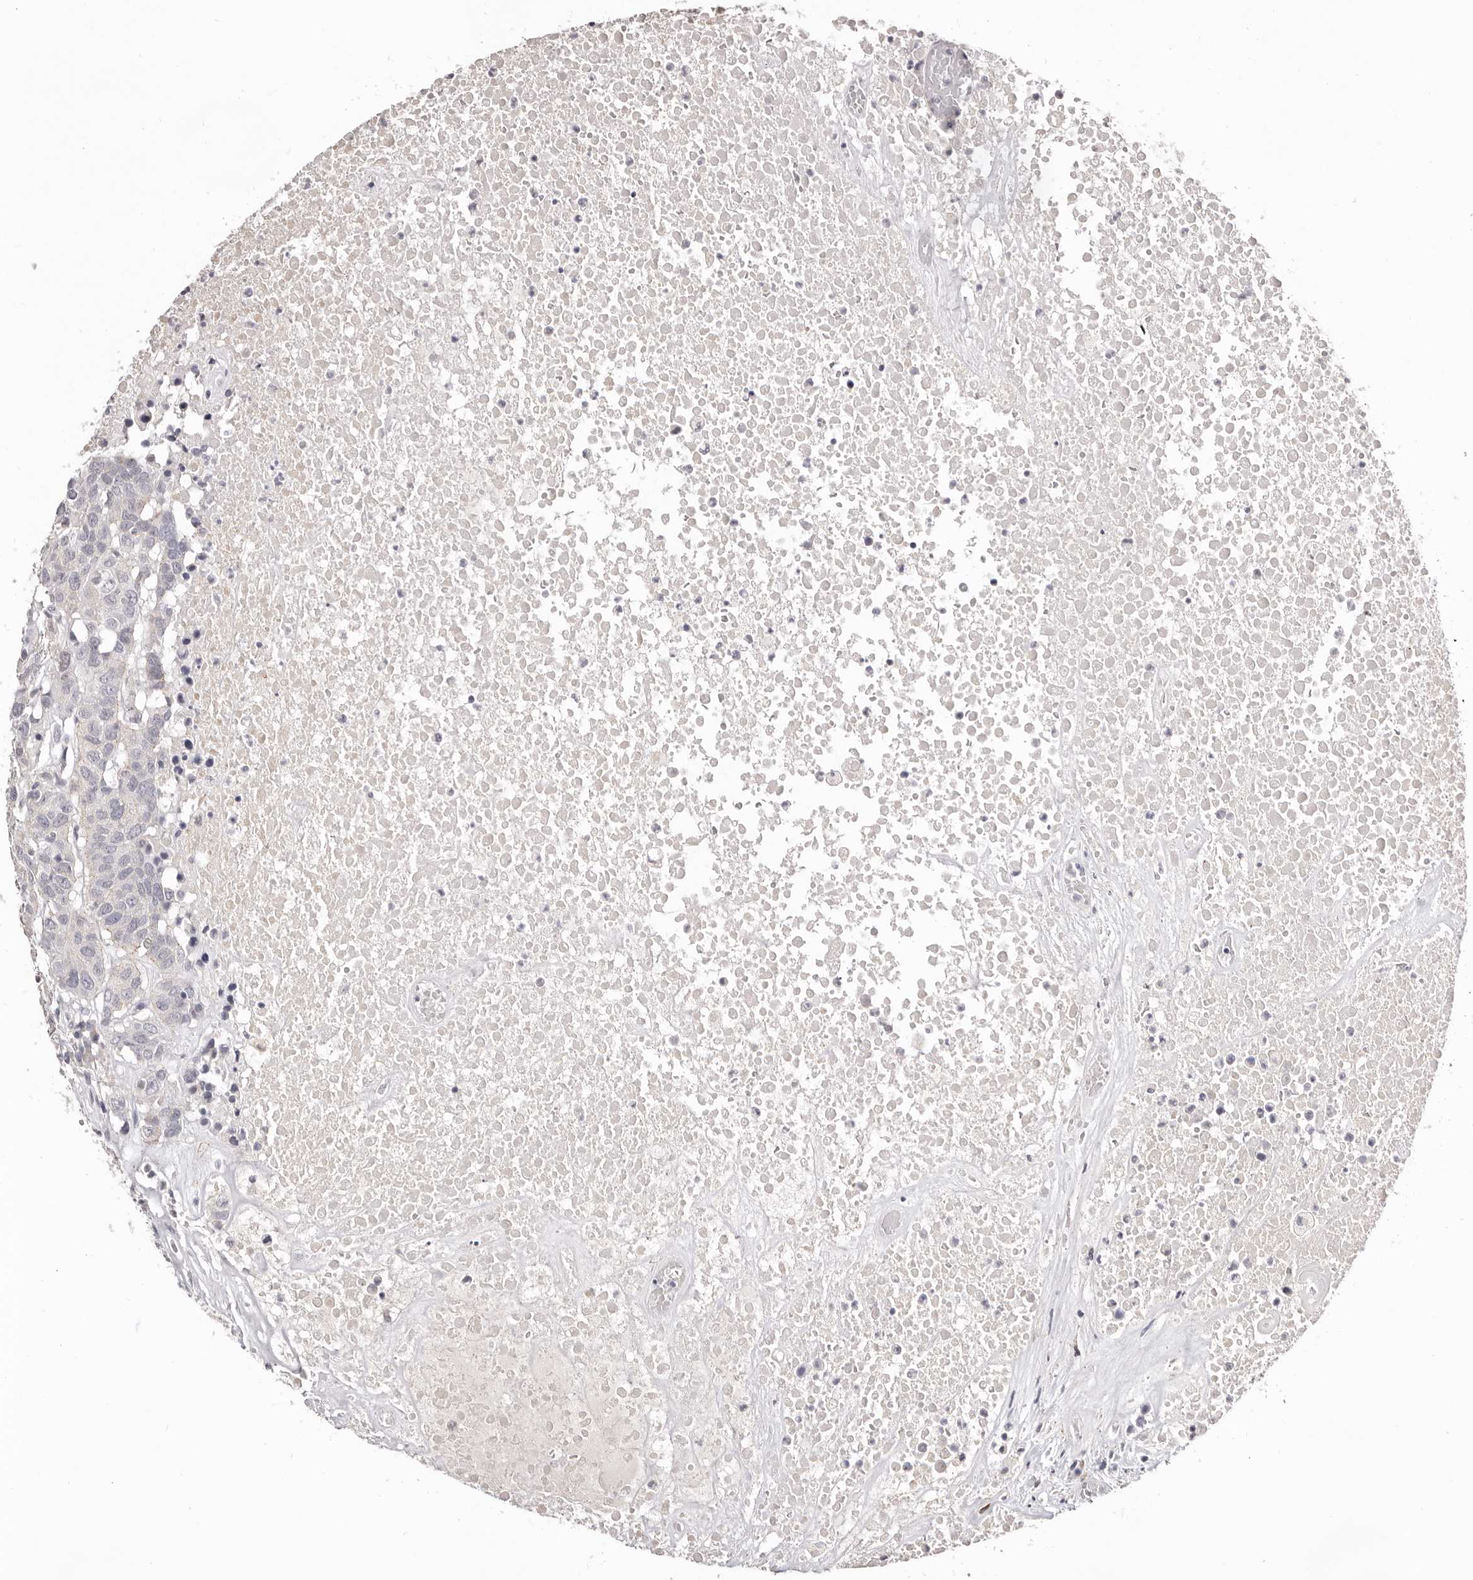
{"staining": {"intensity": "negative", "quantity": "none", "location": "none"}, "tissue": "head and neck cancer", "cell_type": "Tumor cells", "image_type": "cancer", "snomed": [{"axis": "morphology", "description": "Squamous cell carcinoma, NOS"}, {"axis": "topography", "description": "Head-Neck"}], "caption": "DAB (3,3'-diaminobenzidine) immunohistochemical staining of head and neck squamous cell carcinoma exhibits no significant positivity in tumor cells.", "gene": "PCDHB6", "patient": {"sex": "male", "age": 66}}